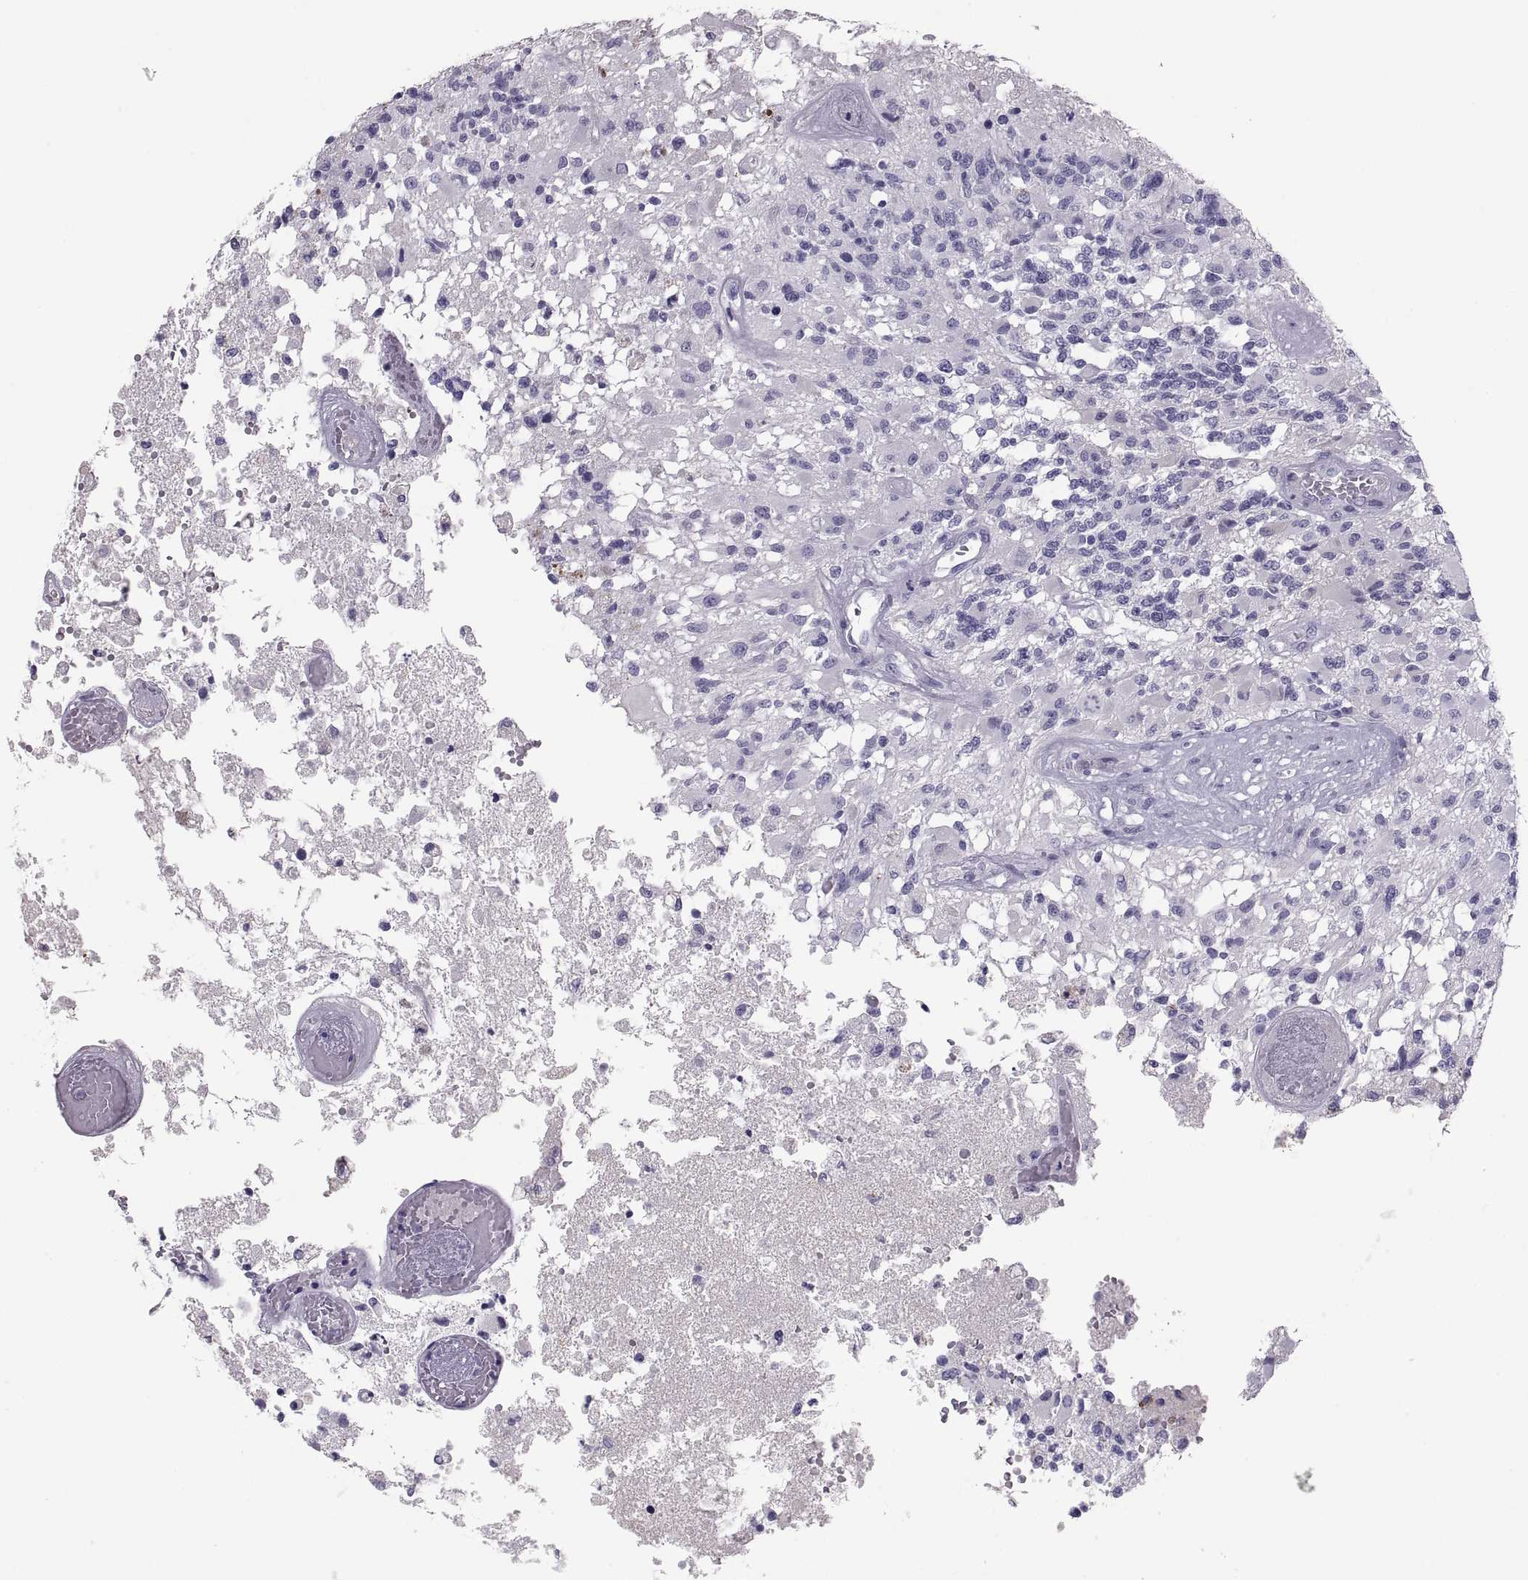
{"staining": {"intensity": "negative", "quantity": "none", "location": "none"}, "tissue": "glioma", "cell_type": "Tumor cells", "image_type": "cancer", "snomed": [{"axis": "morphology", "description": "Glioma, malignant, High grade"}, {"axis": "topography", "description": "Brain"}], "caption": "Tumor cells show no significant protein expression in malignant glioma (high-grade).", "gene": "MAGEB2", "patient": {"sex": "female", "age": 63}}